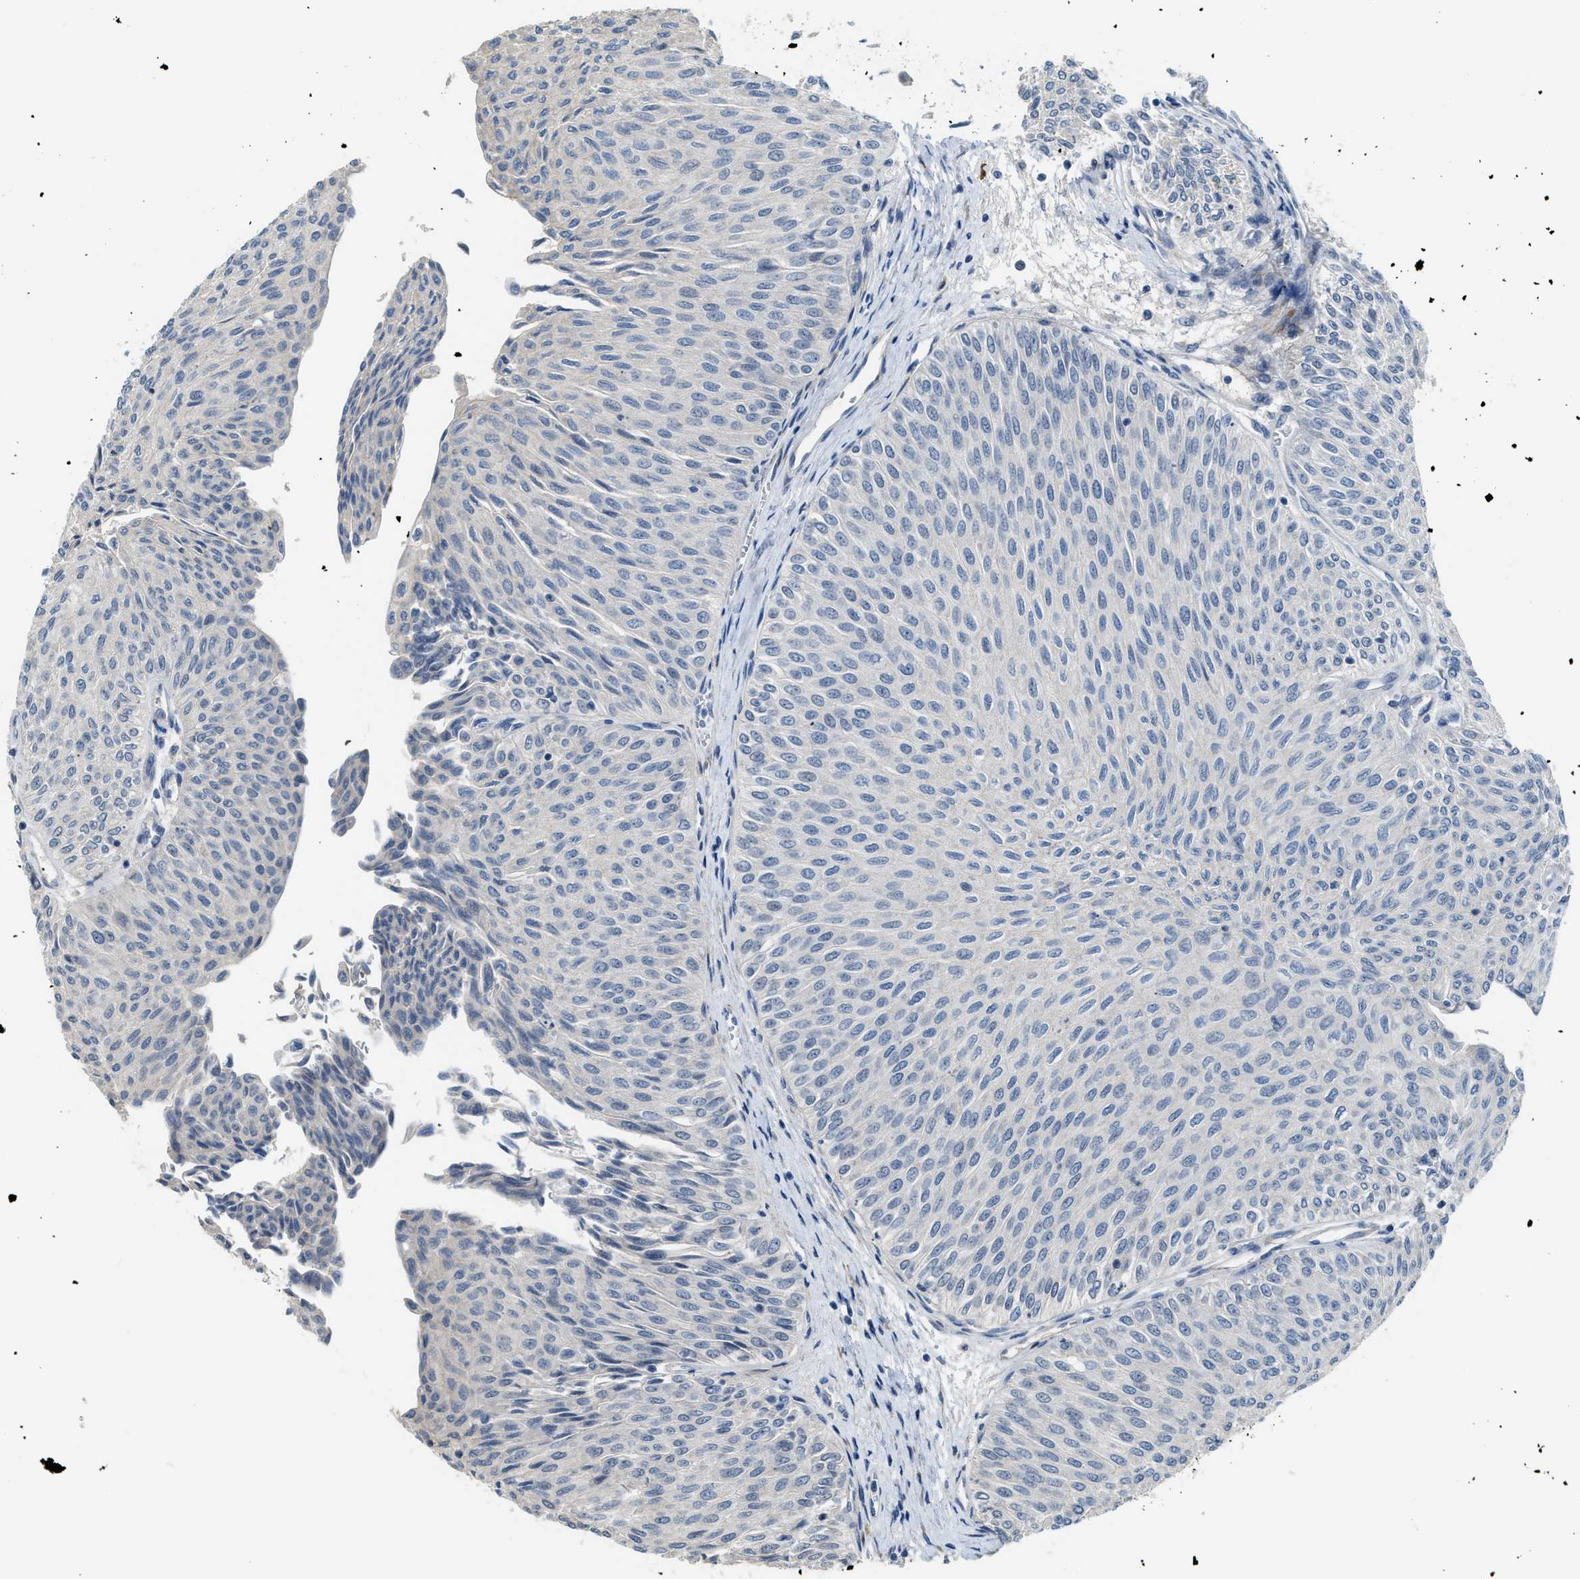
{"staining": {"intensity": "negative", "quantity": "none", "location": "none"}, "tissue": "urothelial cancer", "cell_type": "Tumor cells", "image_type": "cancer", "snomed": [{"axis": "morphology", "description": "Urothelial carcinoma, Low grade"}, {"axis": "topography", "description": "Urinary bladder"}], "caption": "Low-grade urothelial carcinoma stained for a protein using IHC exhibits no expression tumor cells.", "gene": "TMEM154", "patient": {"sex": "male", "age": 78}}